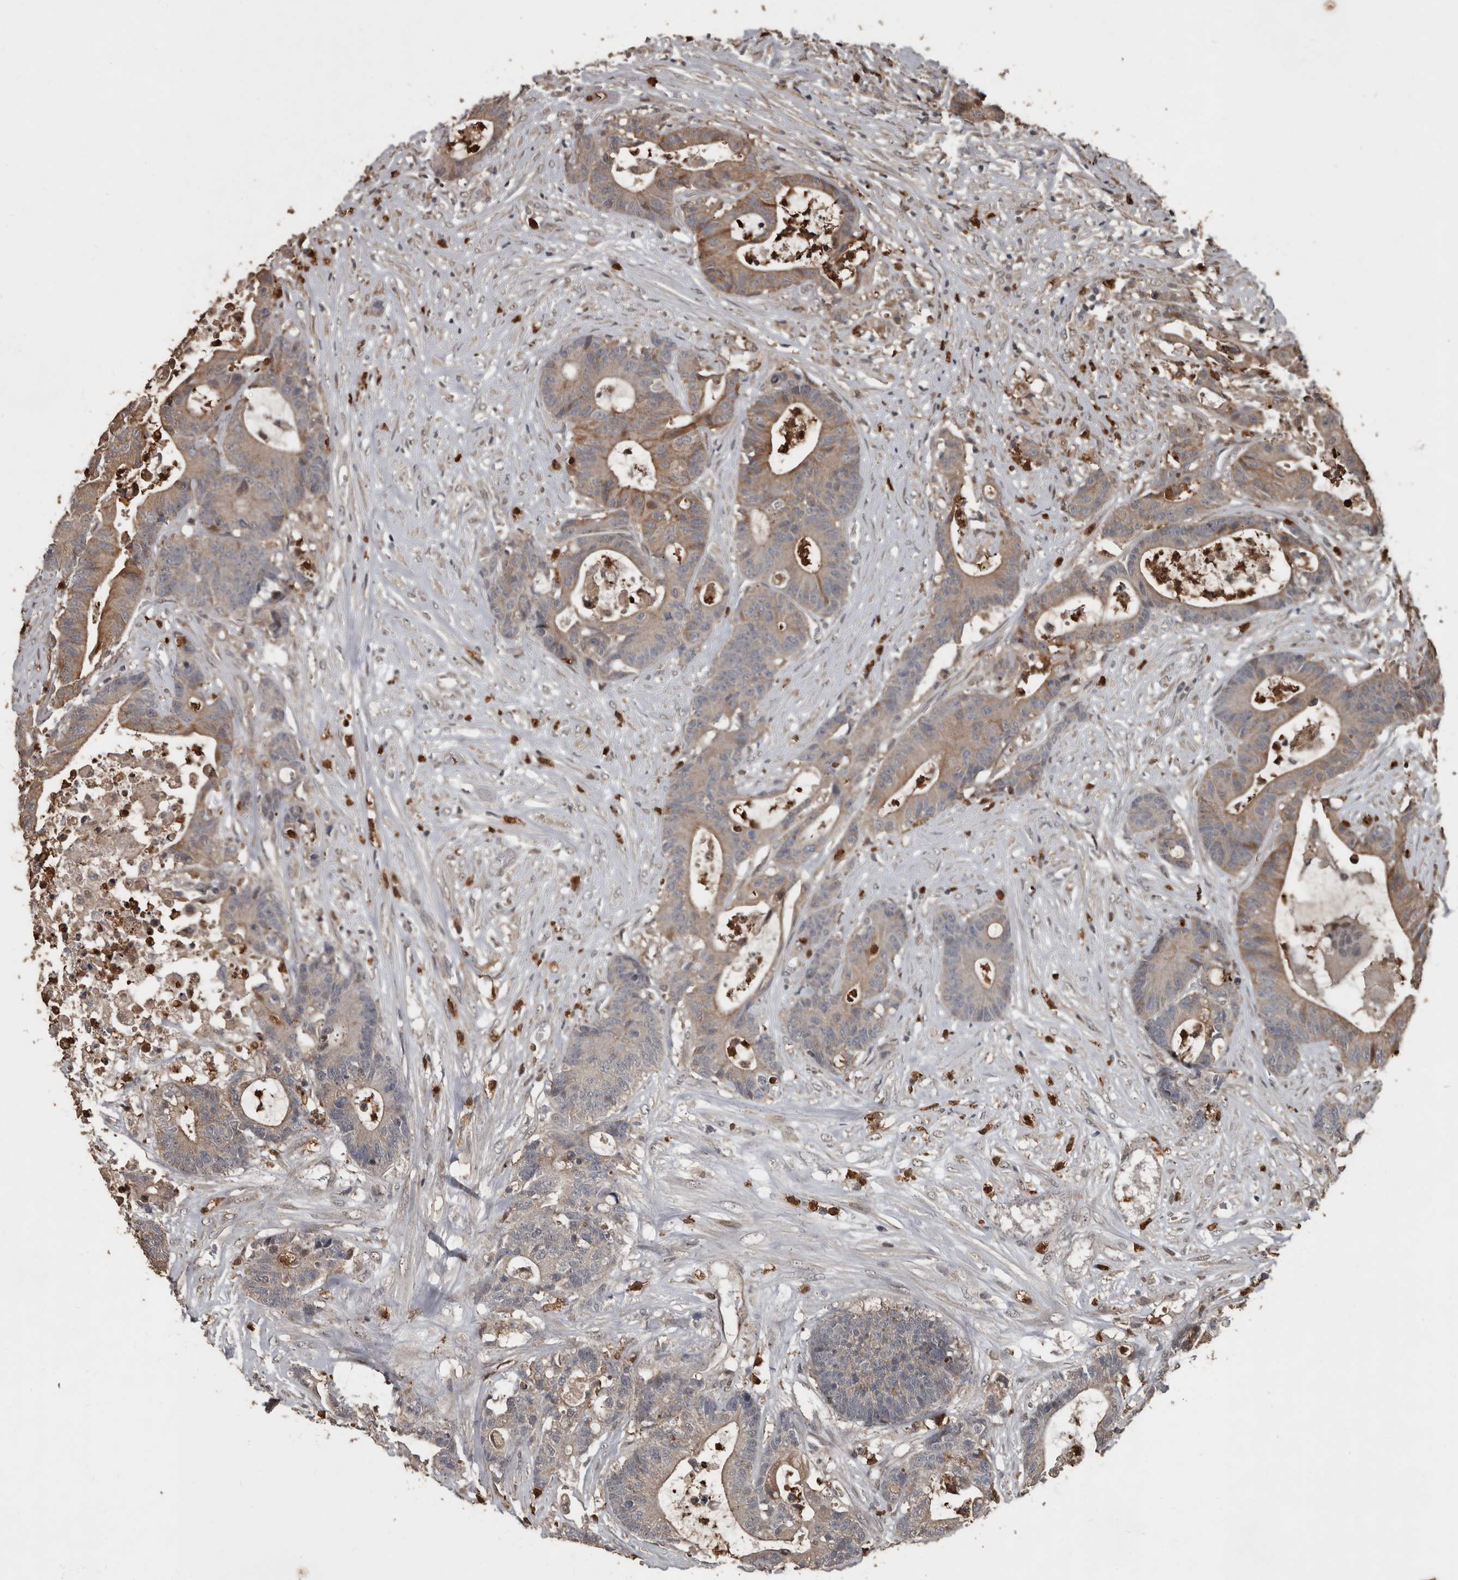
{"staining": {"intensity": "moderate", "quantity": "25%-75%", "location": "cytoplasmic/membranous"}, "tissue": "colorectal cancer", "cell_type": "Tumor cells", "image_type": "cancer", "snomed": [{"axis": "morphology", "description": "Adenocarcinoma, NOS"}, {"axis": "topography", "description": "Colon"}], "caption": "About 25%-75% of tumor cells in adenocarcinoma (colorectal) reveal moderate cytoplasmic/membranous protein positivity as visualized by brown immunohistochemical staining.", "gene": "FSBP", "patient": {"sex": "female", "age": 84}}